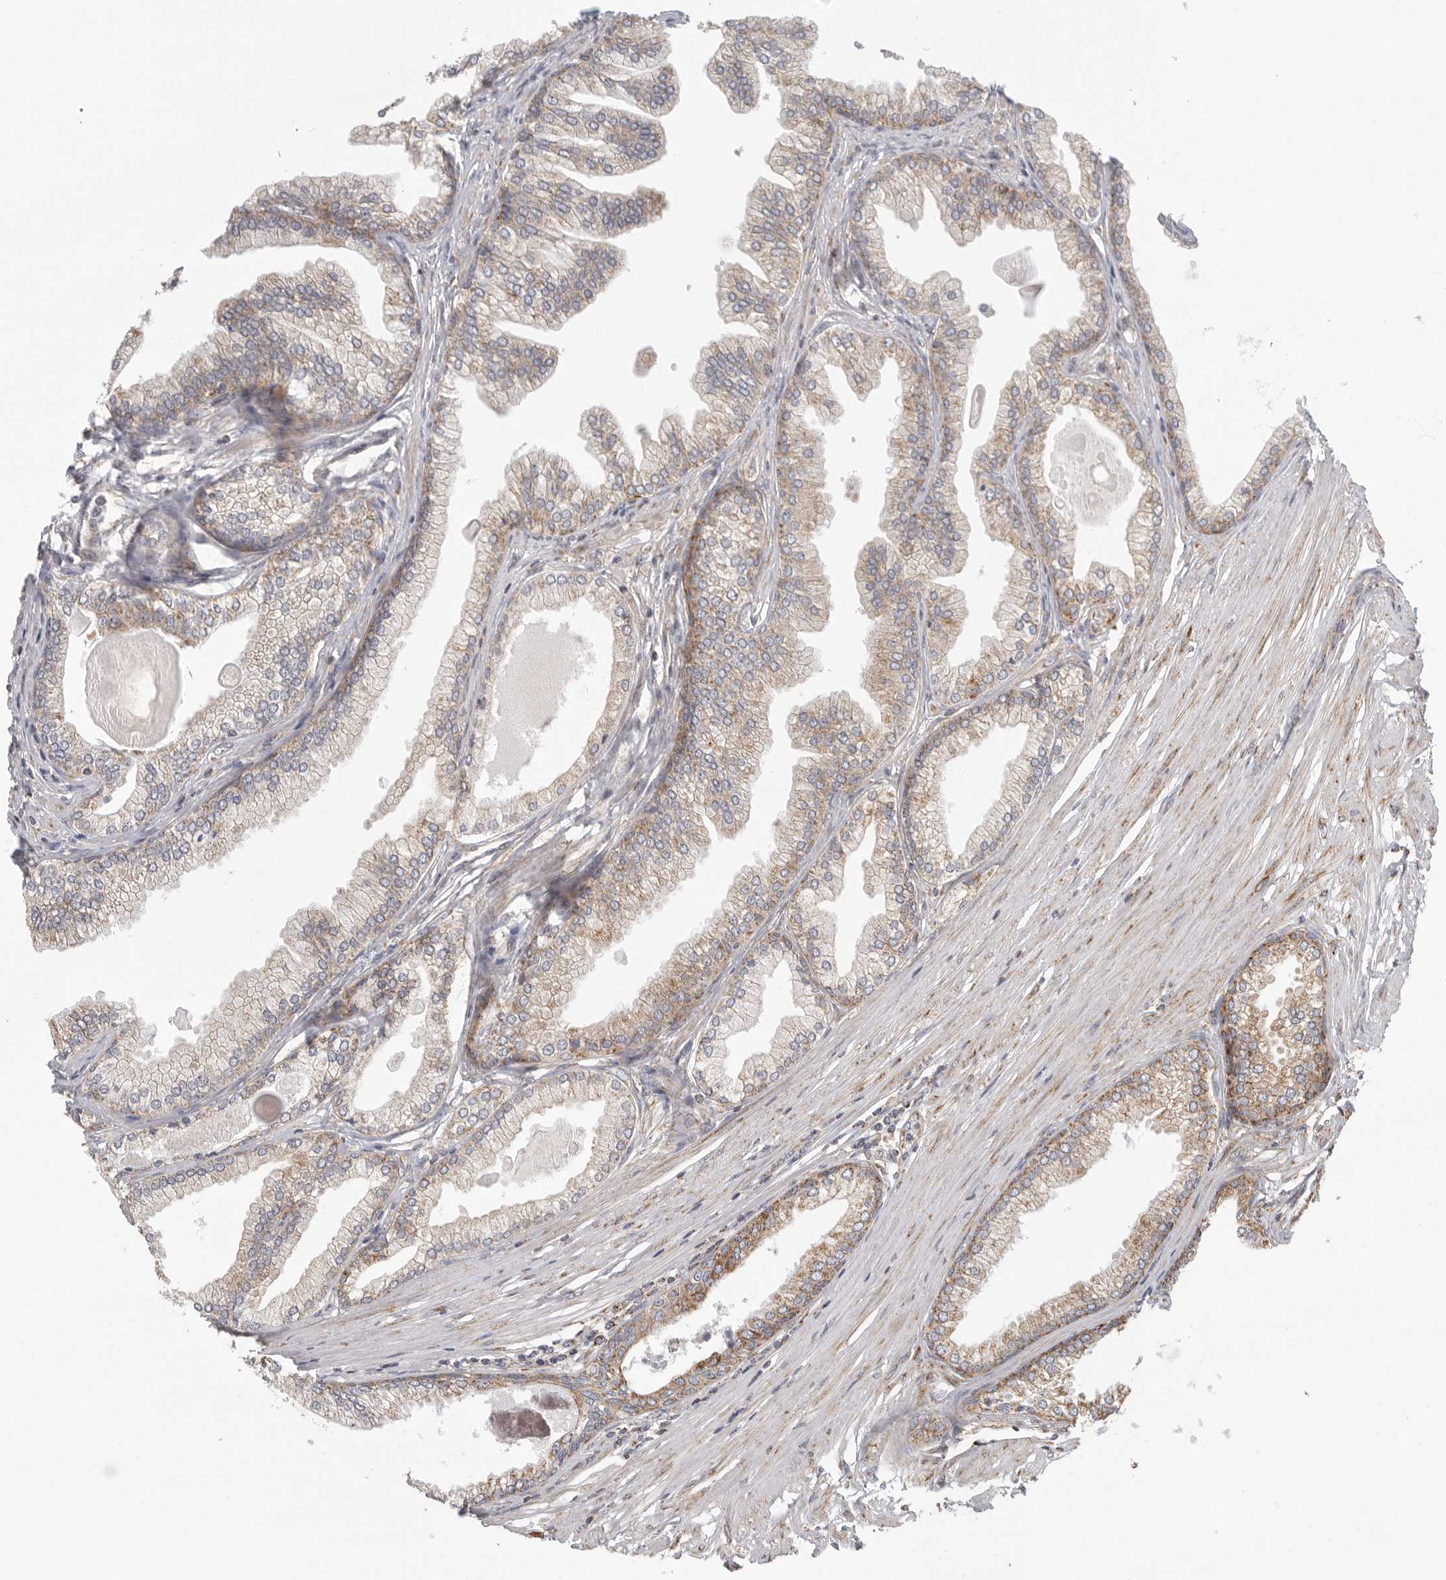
{"staining": {"intensity": "weak", "quantity": "25%-75%", "location": "cytoplasmic/membranous"}, "tissue": "prostate cancer", "cell_type": "Tumor cells", "image_type": "cancer", "snomed": [{"axis": "morphology", "description": "Adenocarcinoma, Low grade"}, {"axis": "topography", "description": "Prostate"}], "caption": "Weak cytoplasmic/membranous staining is identified in approximately 25%-75% of tumor cells in prostate cancer (low-grade adenocarcinoma).", "gene": "FKBP8", "patient": {"sex": "male", "age": 52}}